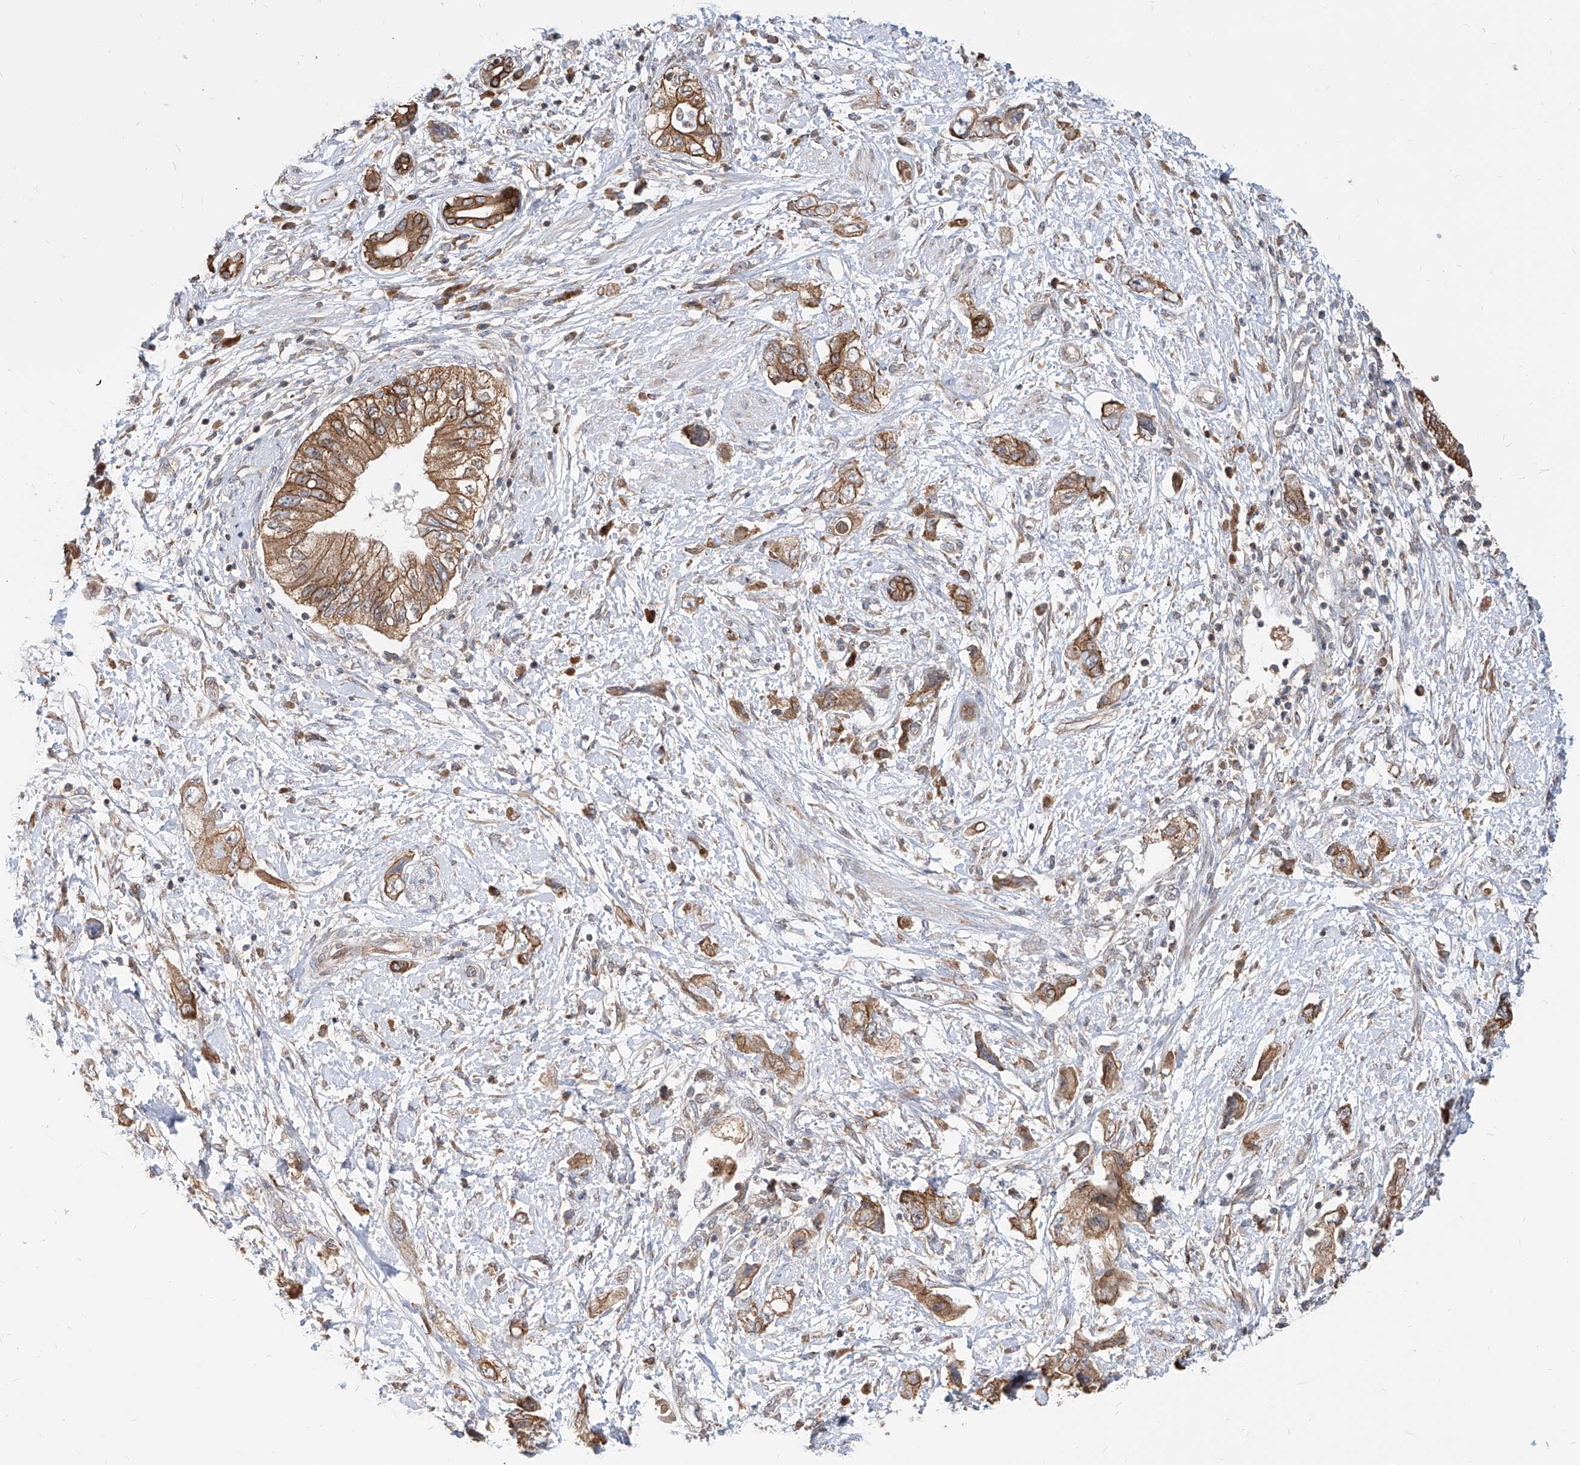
{"staining": {"intensity": "strong", "quantity": ">75%", "location": "cytoplasmic/membranous"}, "tissue": "pancreatic cancer", "cell_type": "Tumor cells", "image_type": "cancer", "snomed": [{"axis": "morphology", "description": "Adenocarcinoma, NOS"}, {"axis": "topography", "description": "Pancreas"}], "caption": "Immunohistochemistry histopathology image of neoplastic tissue: pancreatic adenocarcinoma stained using immunohistochemistry displays high levels of strong protein expression localized specifically in the cytoplasmic/membranous of tumor cells, appearing as a cytoplasmic/membranous brown color.", "gene": "FAM83B", "patient": {"sex": "female", "age": 73}}